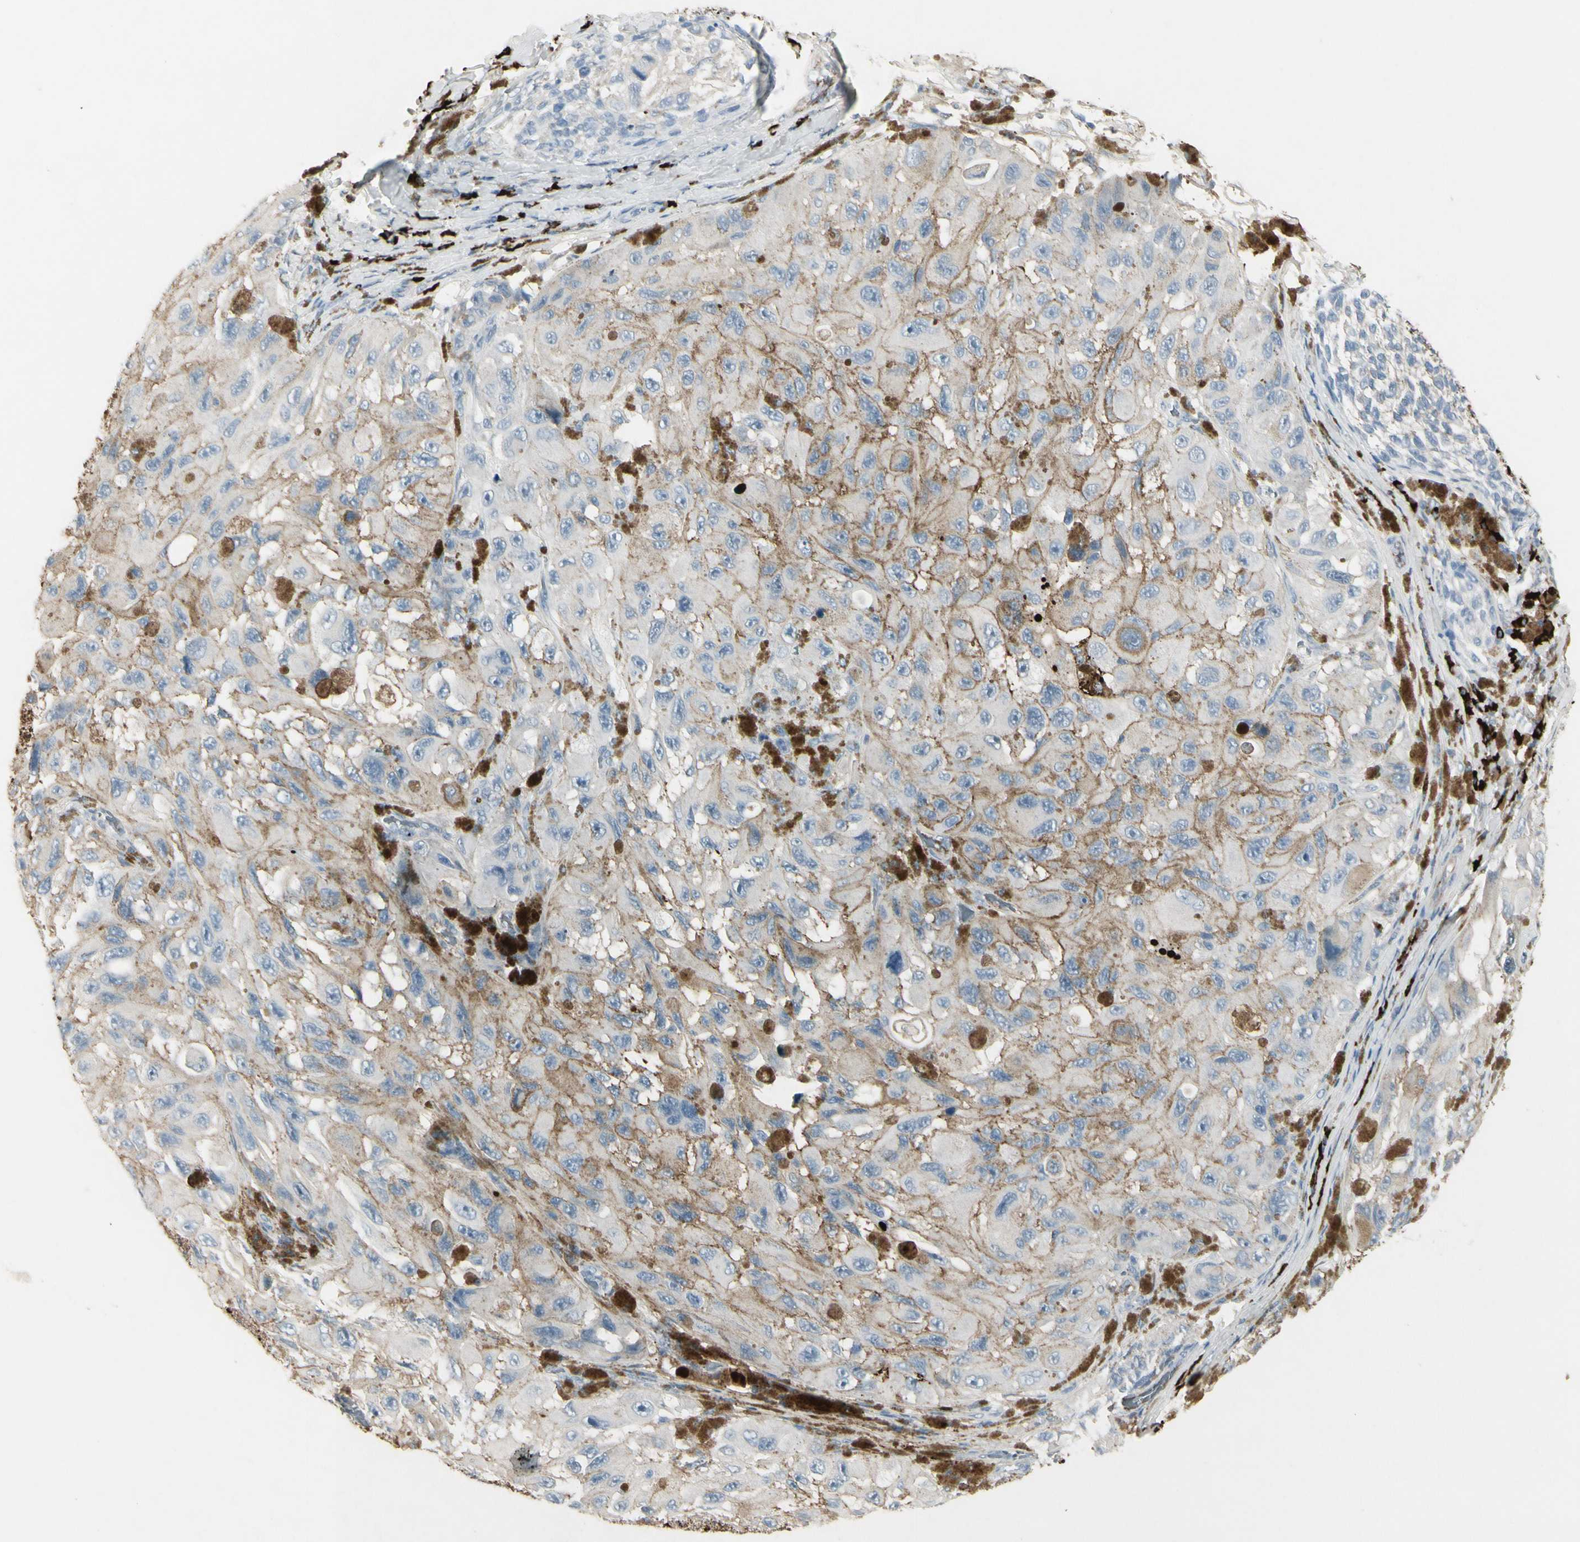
{"staining": {"intensity": "weak", "quantity": "<25%", "location": "cytoplasmic/membranous"}, "tissue": "melanoma", "cell_type": "Tumor cells", "image_type": "cancer", "snomed": [{"axis": "morphology", "description": "Malignant melanoma, NOS"}, {"axis": "topography", "description": "Skin"}], "caption": "This image is of malignant melanoma stained with IHC to label a protein in brown with the nuclei are counter-stained blue. There is no expression in tumor cells.", "gene": "IGHG1", "patient": {"sex": "female", "age": 73}}